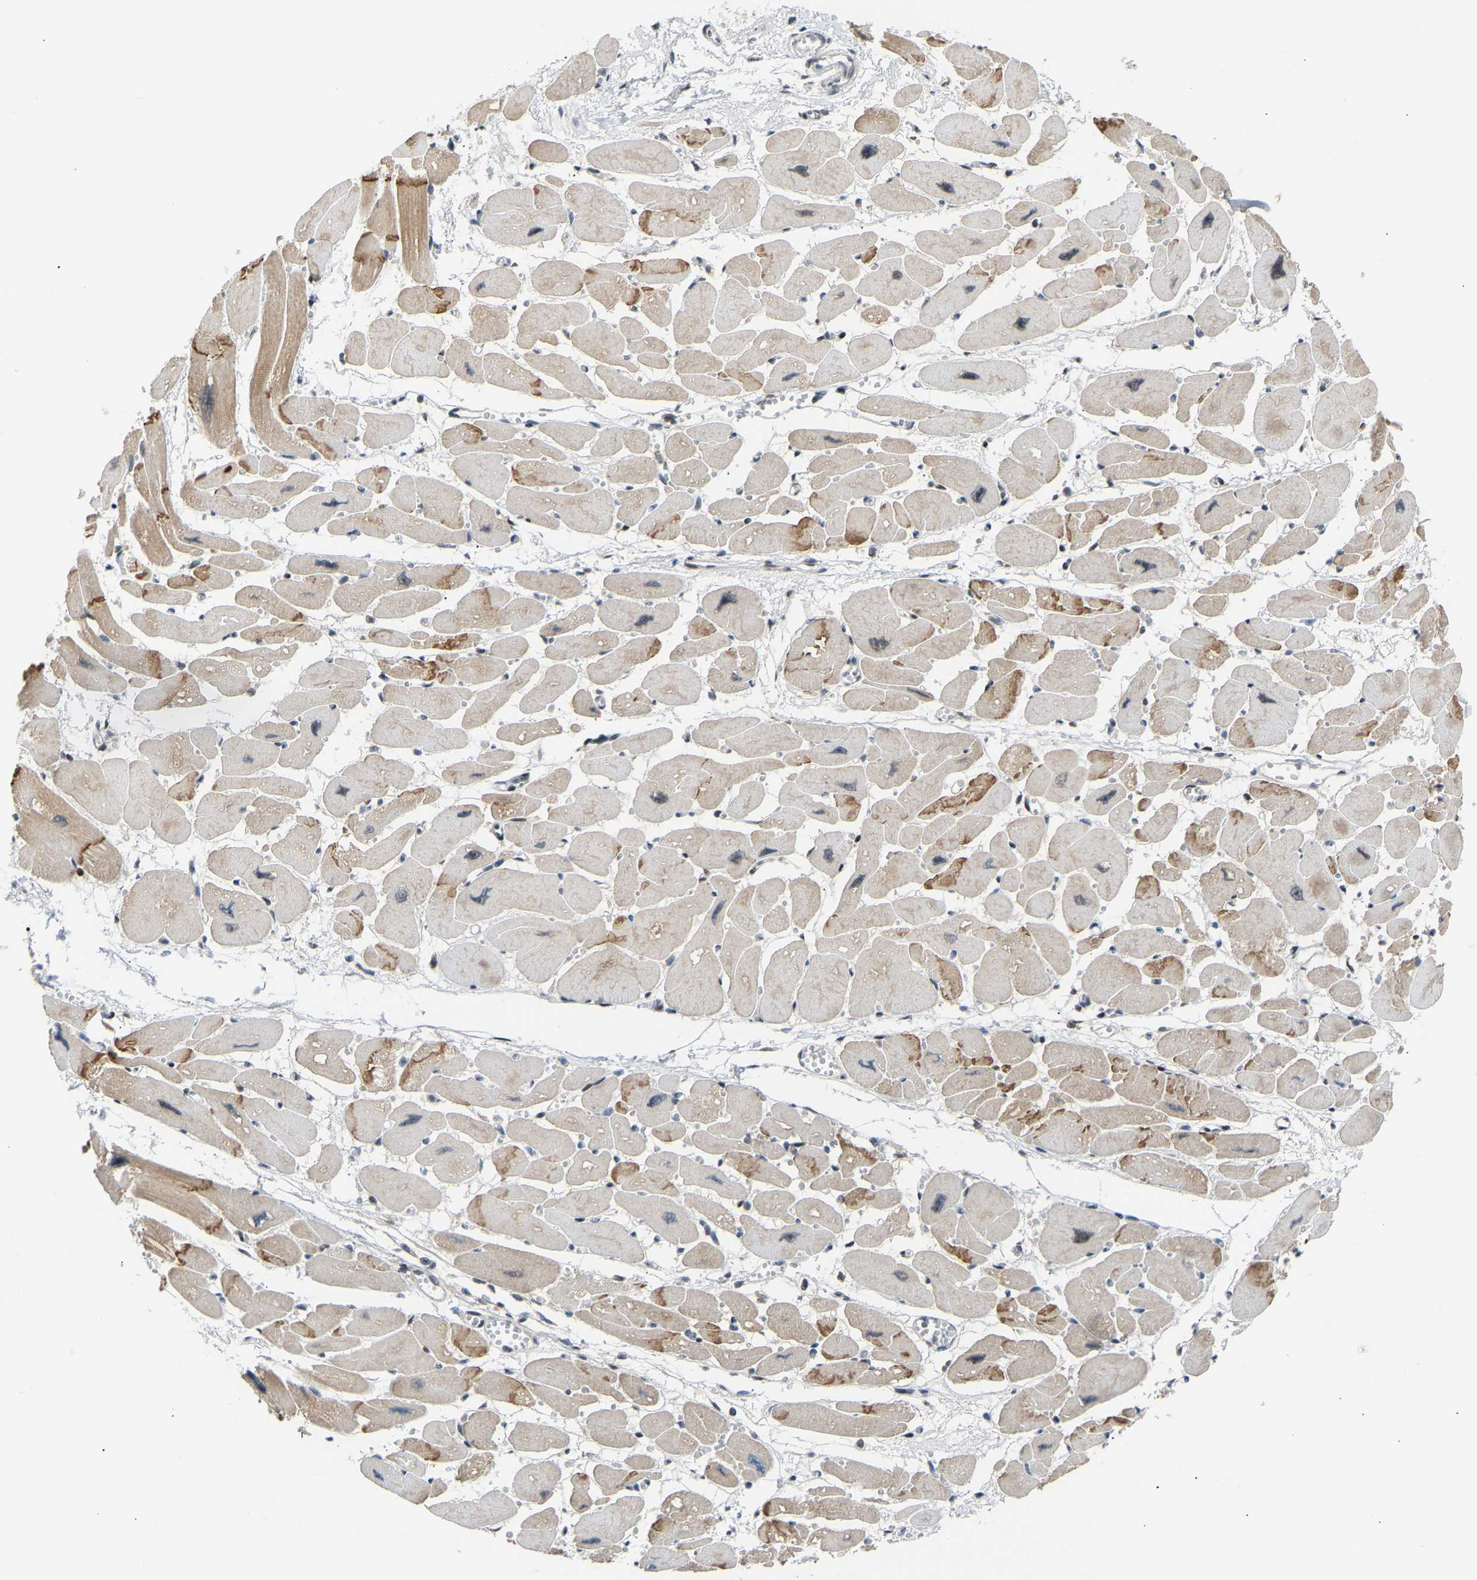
{"staining": {"intensity": "moderate", "quantity": ">75%", "location": "cytoplasmic/membranous"}, "tissue": "heart muscle", "cell_type": "Cardiomyocytes", "image_type": "normal", "snomed": [{"axis": "morphology", "description": "Normal tissue, NOS"}, {"axis": "topography", "description": "Heart"}], "caption": "This image shows immunohistochemistry (IHC) staining of unremarkable heart muscle, with medium moderate cytoplasmic/membranous positivity in approximately >75% of cardiomyocytes.", "gene": "SSBP2", "patient": {"sex": "female", "age": 54}}